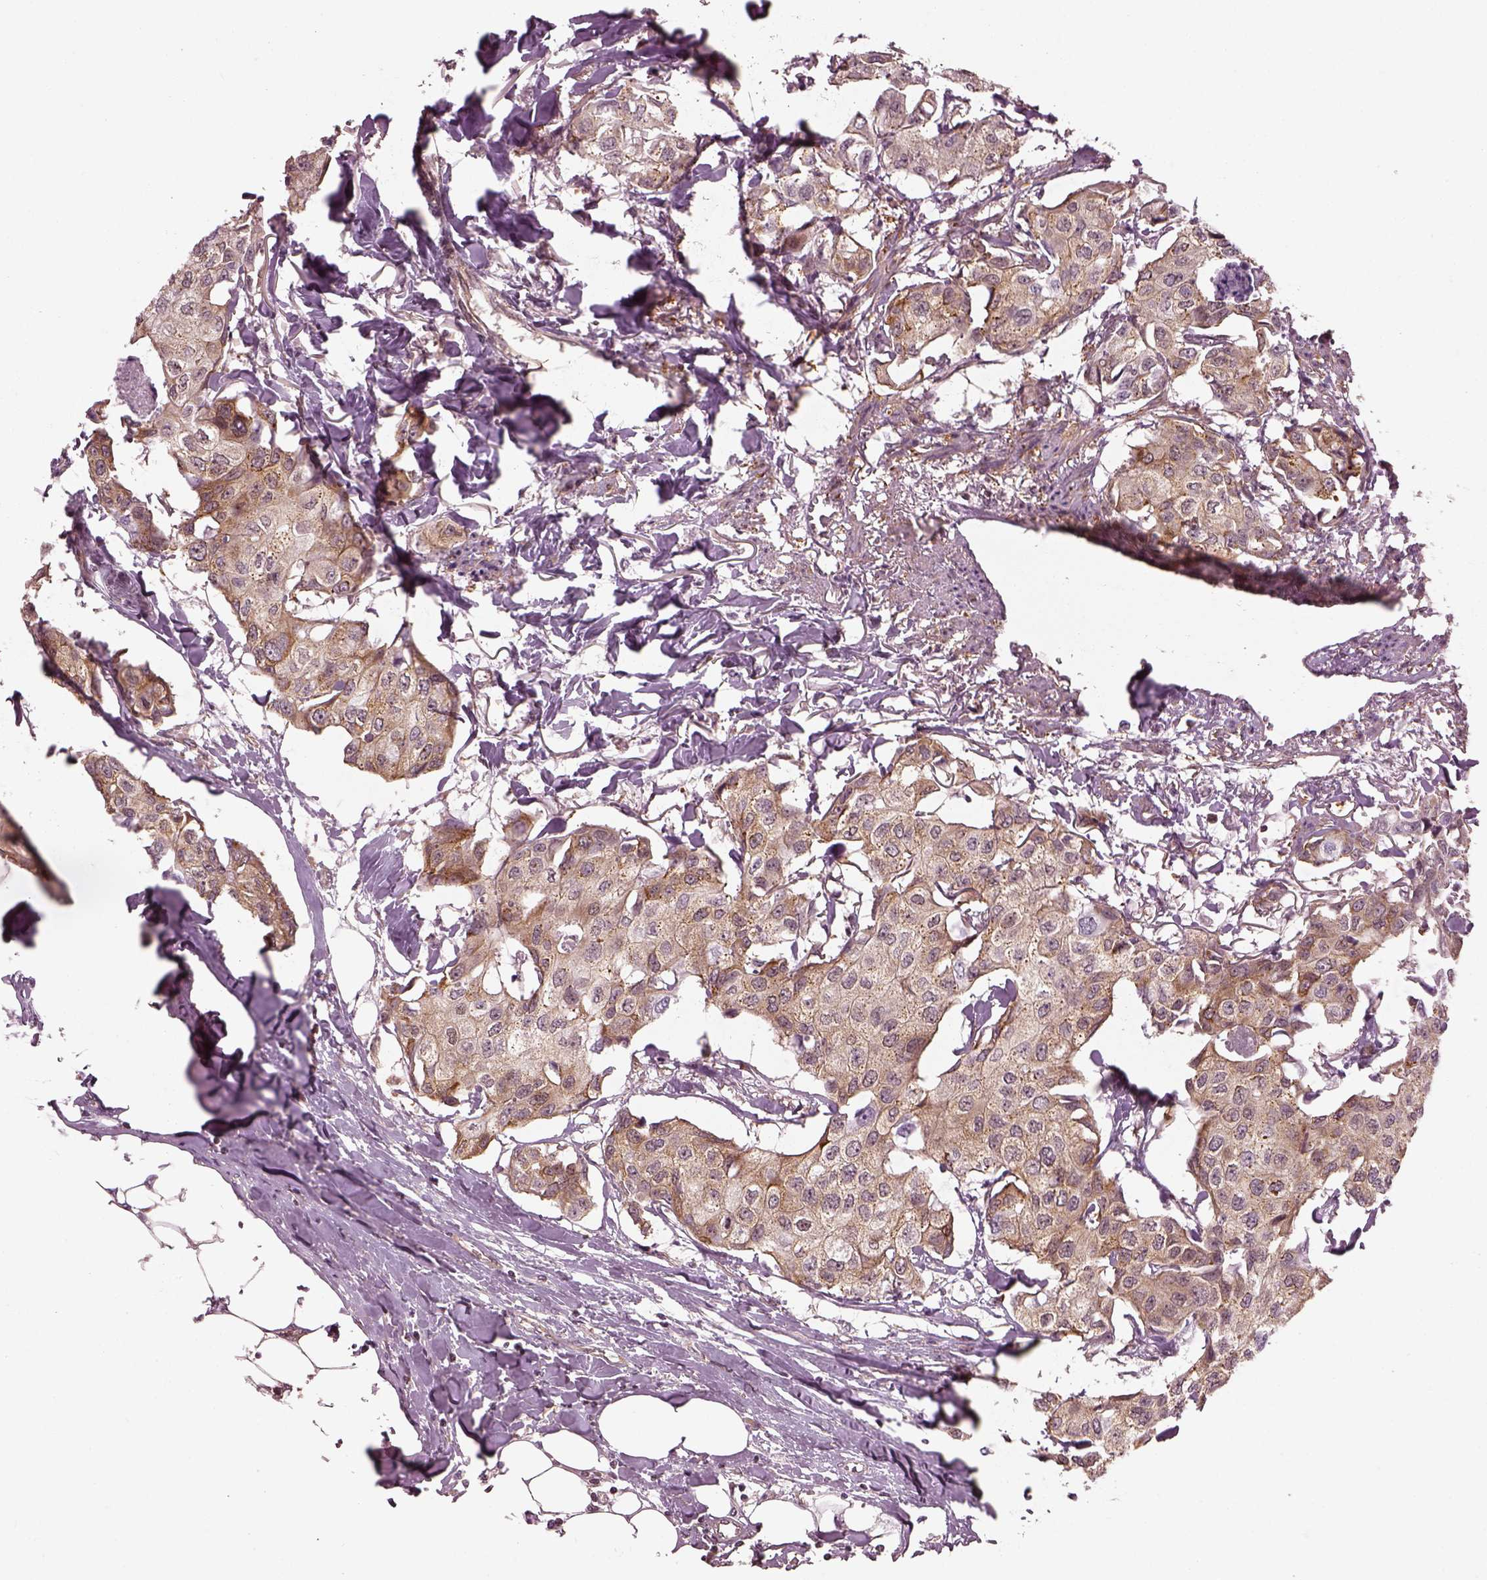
{"staining": {"intensity": "moderate", "quantity": "25%-75%", "location": "cytoplasmic/membranous"}, "tissue": "breast cancer", "cell_type": "Tumor cells", "image_type": "cancer", "snomed": [{"axis": "morphology", "description": "Duct carcinoma"}, {"axis": "topography", "description": "Breast"}], "caption": "Breast cancer stained for a protein displays moderate cytoplasmic/membranous positivity in tumor cells.", "gene": "LSM14A", "patient": {"sex": "female", "age": 80}}